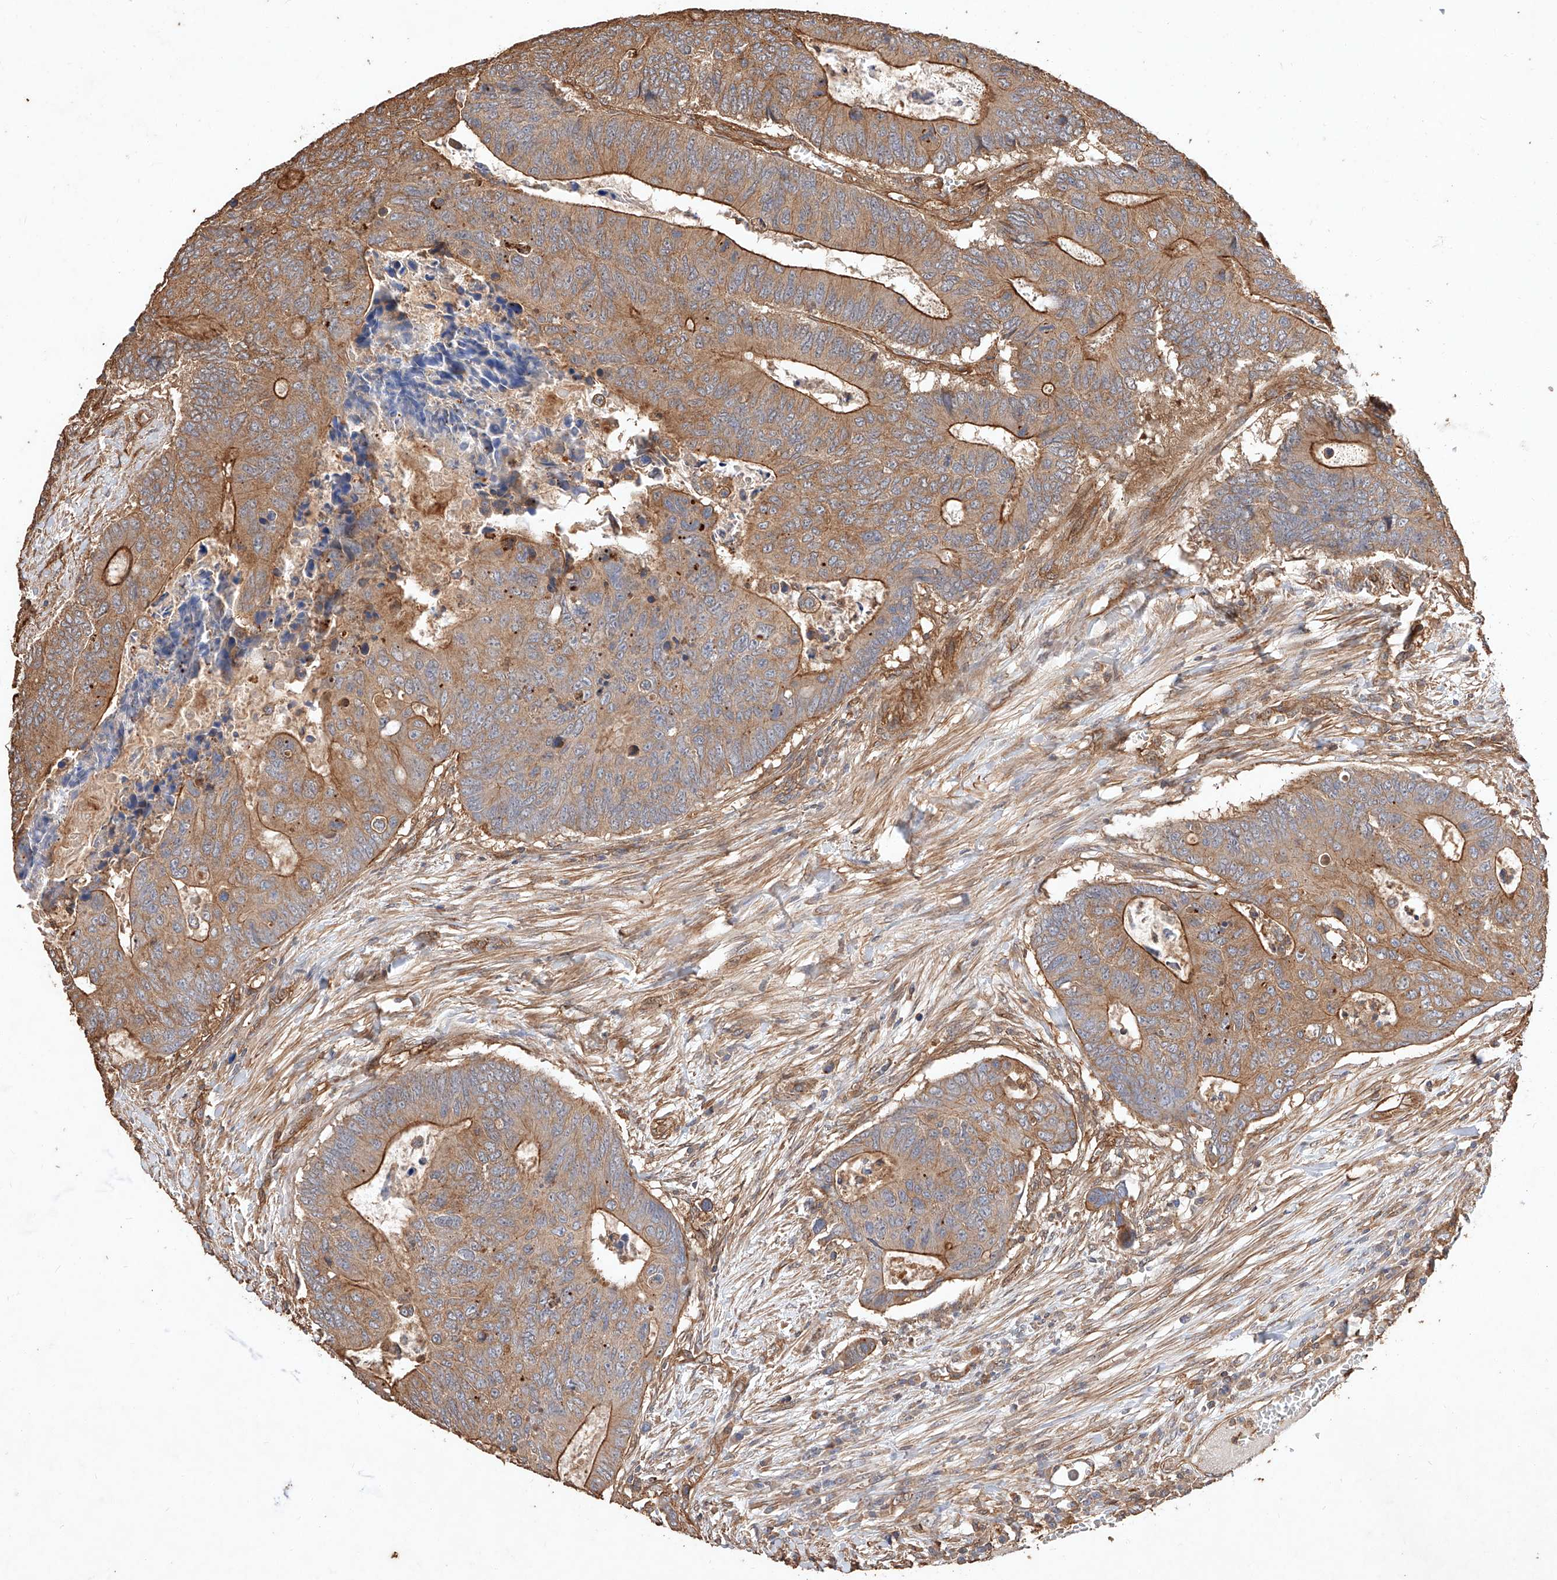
{"staining": {"intensity": "moderate", "quantity": ">75%", "location": "cytoplasmic/membranous"}, "tissue": "colorectal cancer", "cell_type": "Tumor cells", "image_type": "cancer", "snomed": [{"axis": "morphology", "description": "Adenocarcinoma, NOS"}, {"axis": "topography", "description": "Colon"}], "caption": "There is medium levels of moderate cytoplasmic/membranous expression in tumor cells of colorectal cancer, as demonstrated by immunohistochemical staining (brown color).", "gene": "GHDC", "patient": {"sex": "male", "age": 87}}